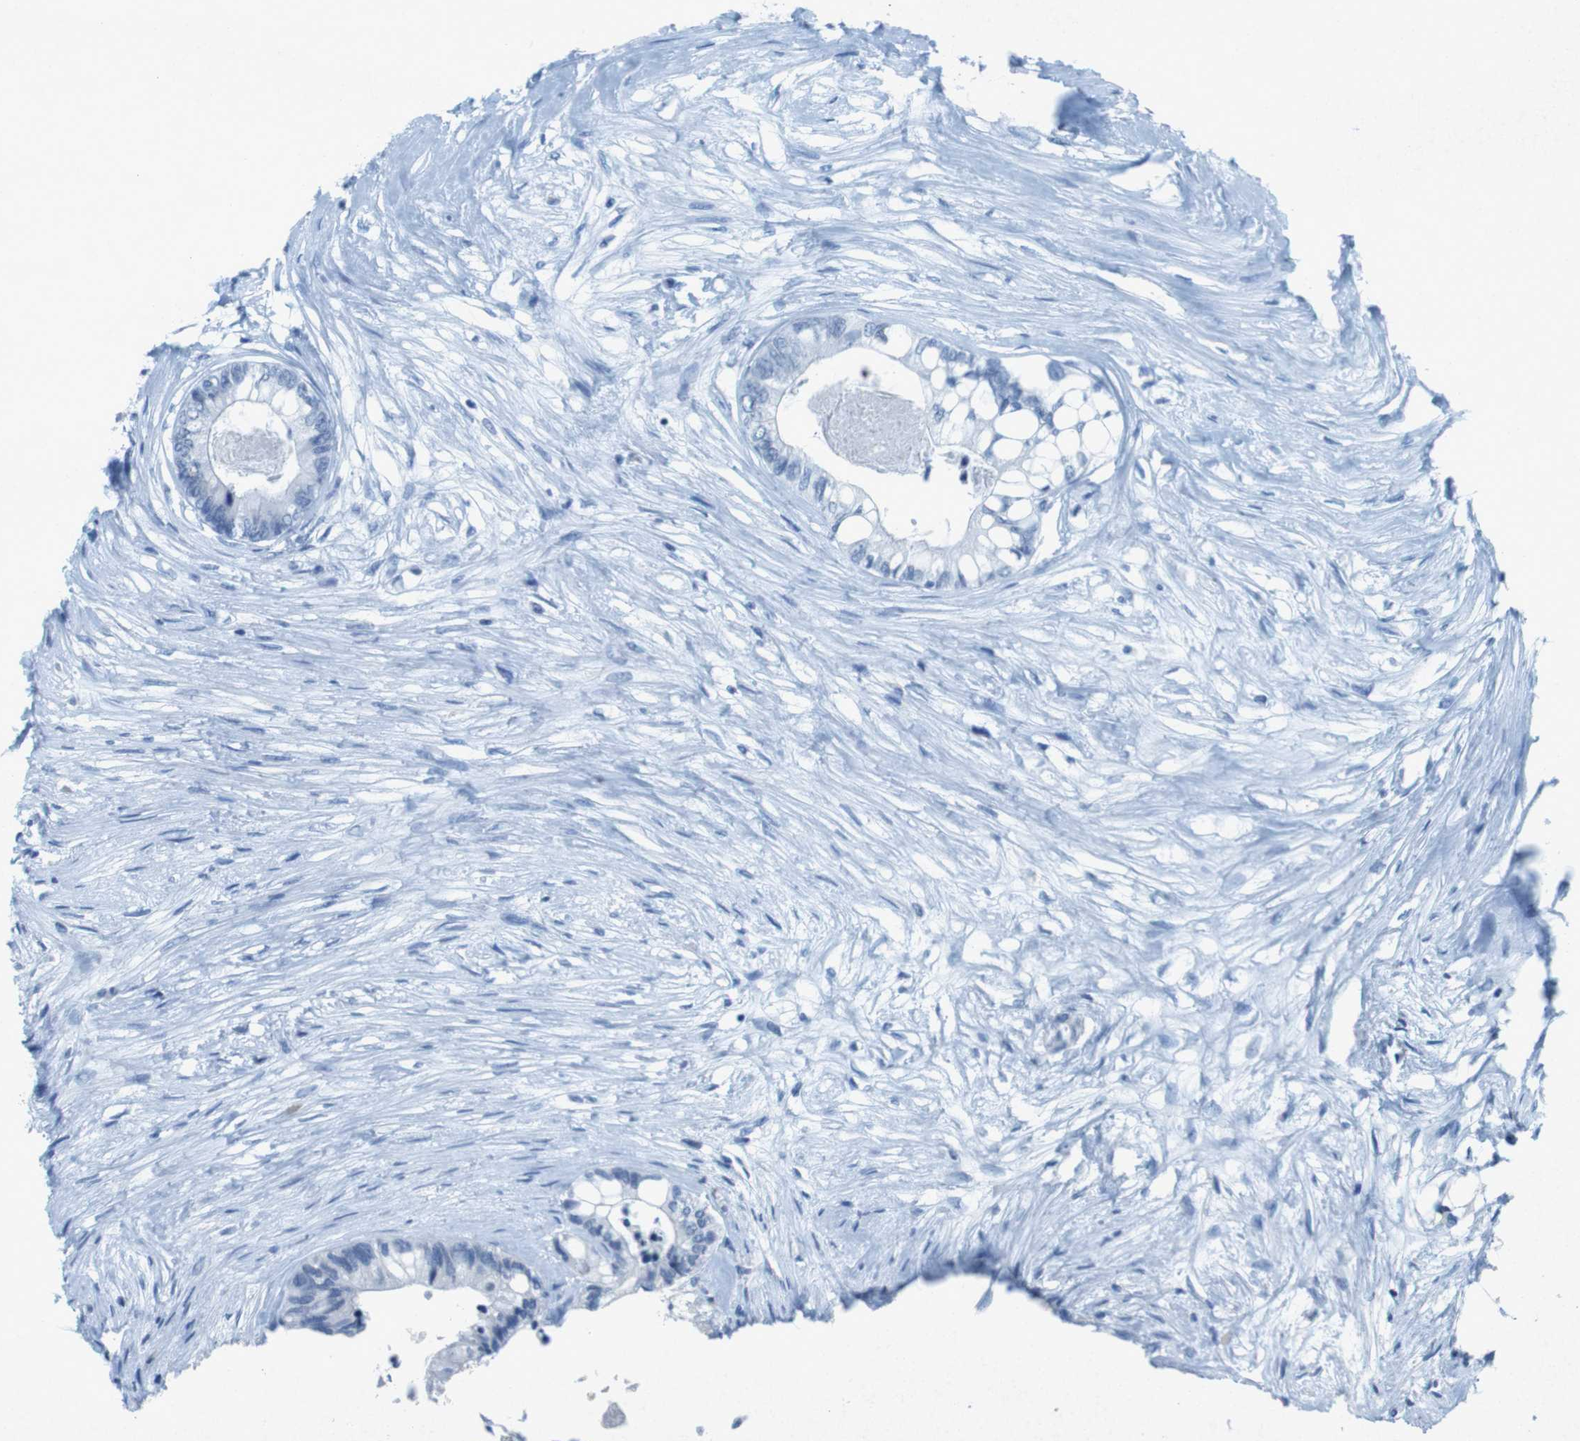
{"staining": {"intensity": "negative", "quantity": "none", "location": "none"}, "tissue": "colorectal cancer", "cell_type": "Tumor cells", "image_type": "cancer", "snomed": [{"axis": "morphology", "description": "Adenocarcinoma, NOS"}, {"axis": "topography", "description": "Rectum"}], "caption": "The IHC micrograph has no significant expression in tumor cells of colorectal cancer (adenocarcinoma) tissue. Brightfield microscopy of IHC stained with DAB (brown) and hematoxylin (blue), captured at high magnification.", "gene": "CTAG1B", "patient": {"sex": "male", "age": 63}}